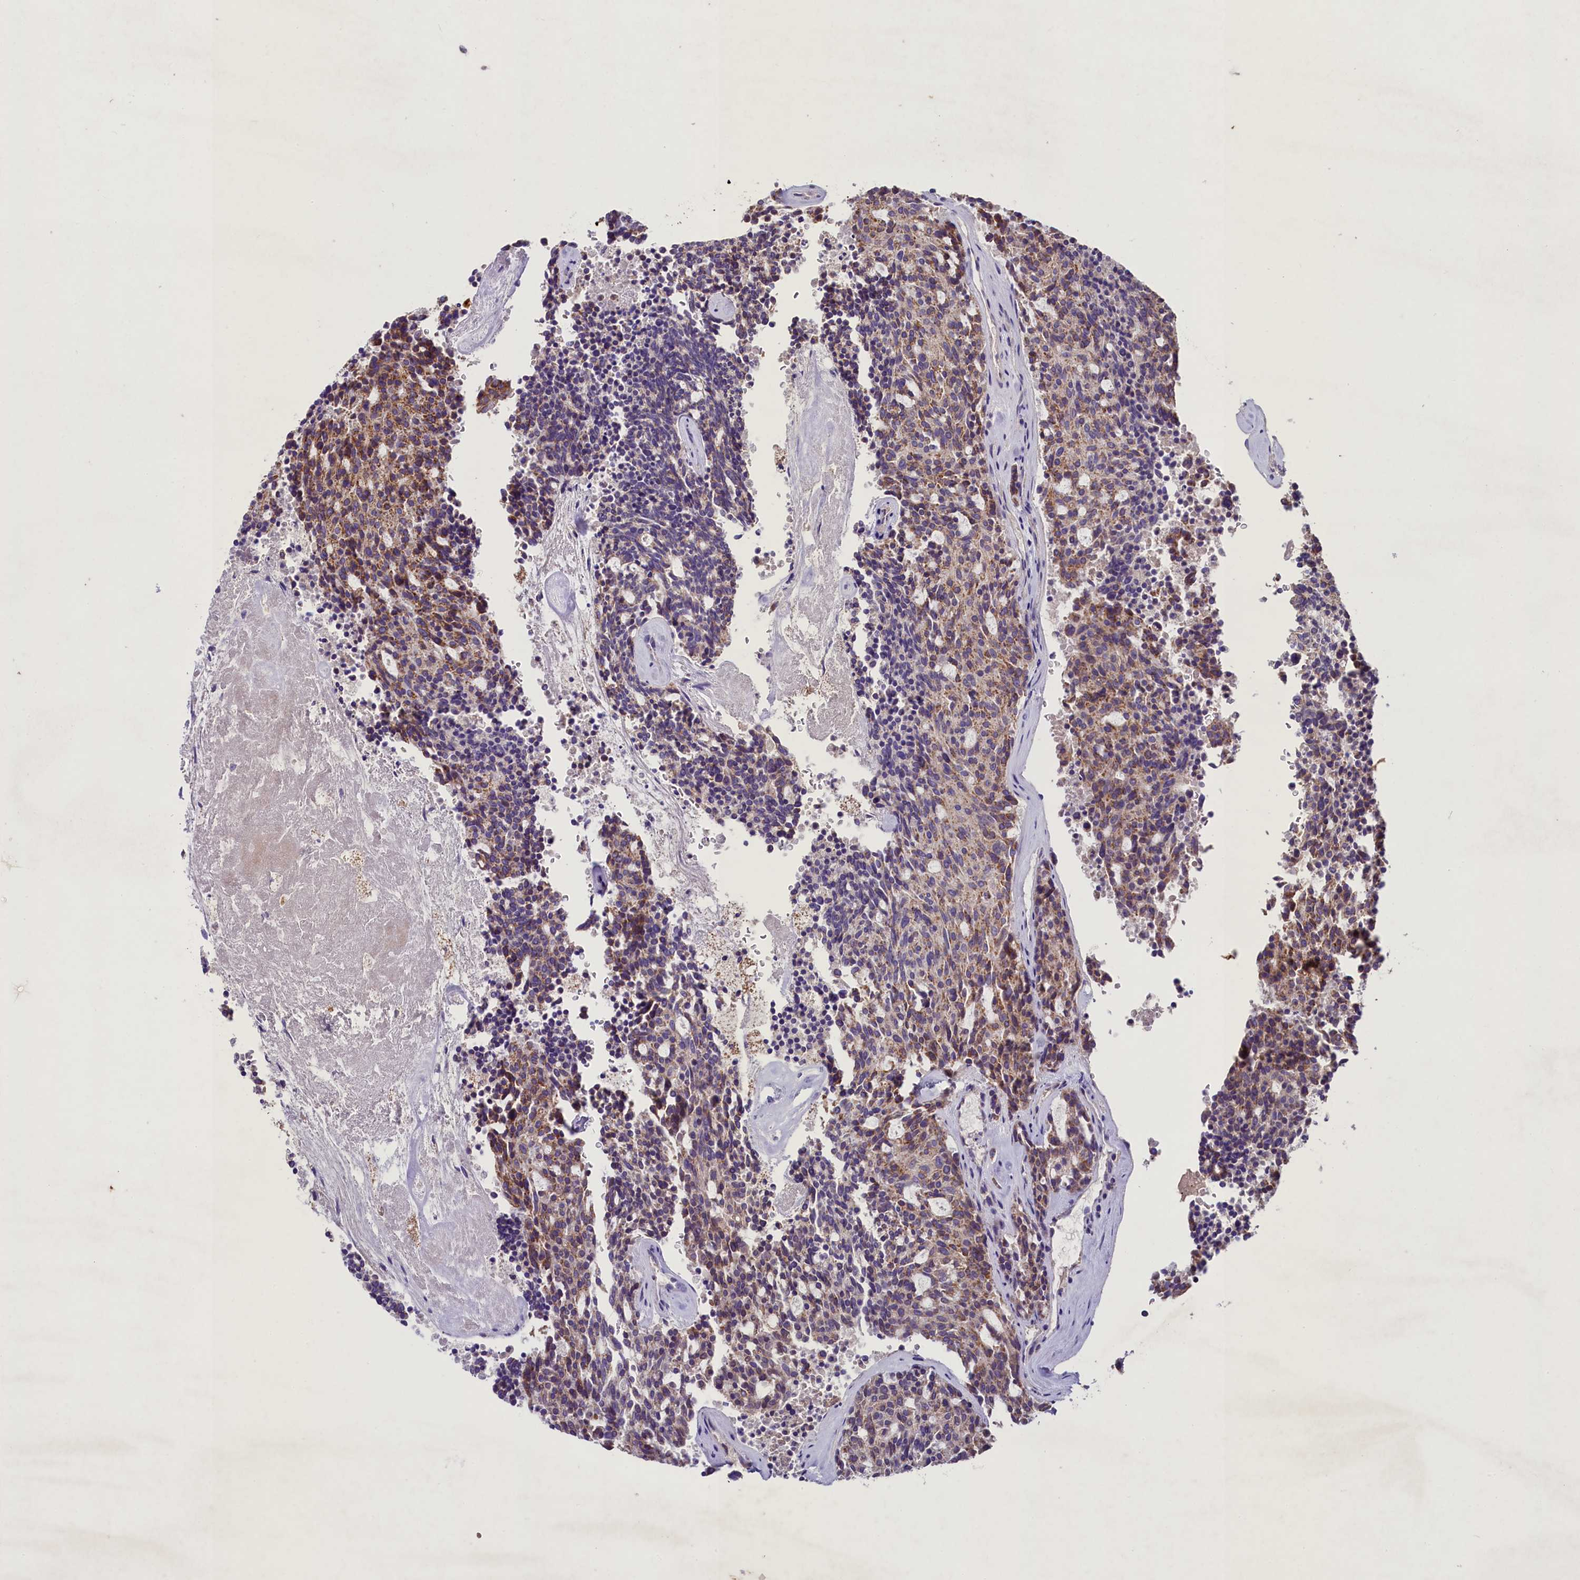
{"staining": {"intensity": "moderate", "quantity": "25%-75%", "location": "cytoplasmic/membranous"}, "tissue": "carcinoid", "cell_type": "Tumor cells", "image_type": "cancer", "snomed": [{"axis": "morphology", "description": "Carcinoid, malignant, NOS"}, {"axis": "topography", "description": "Pancreas"}], "caption": "Immunohistochemistry (IHC) histopathology image of neoplastic tissue: carcinoid stained using IHC demonstrates medium levels of moderate protein expression localized specifically in the cytoplasmic/membranous of tumor cells, appearing as a cytoplasmic/membranous brown color.", "gene": "PMPCB", "patient": {"sex": "female", "age": 54}}